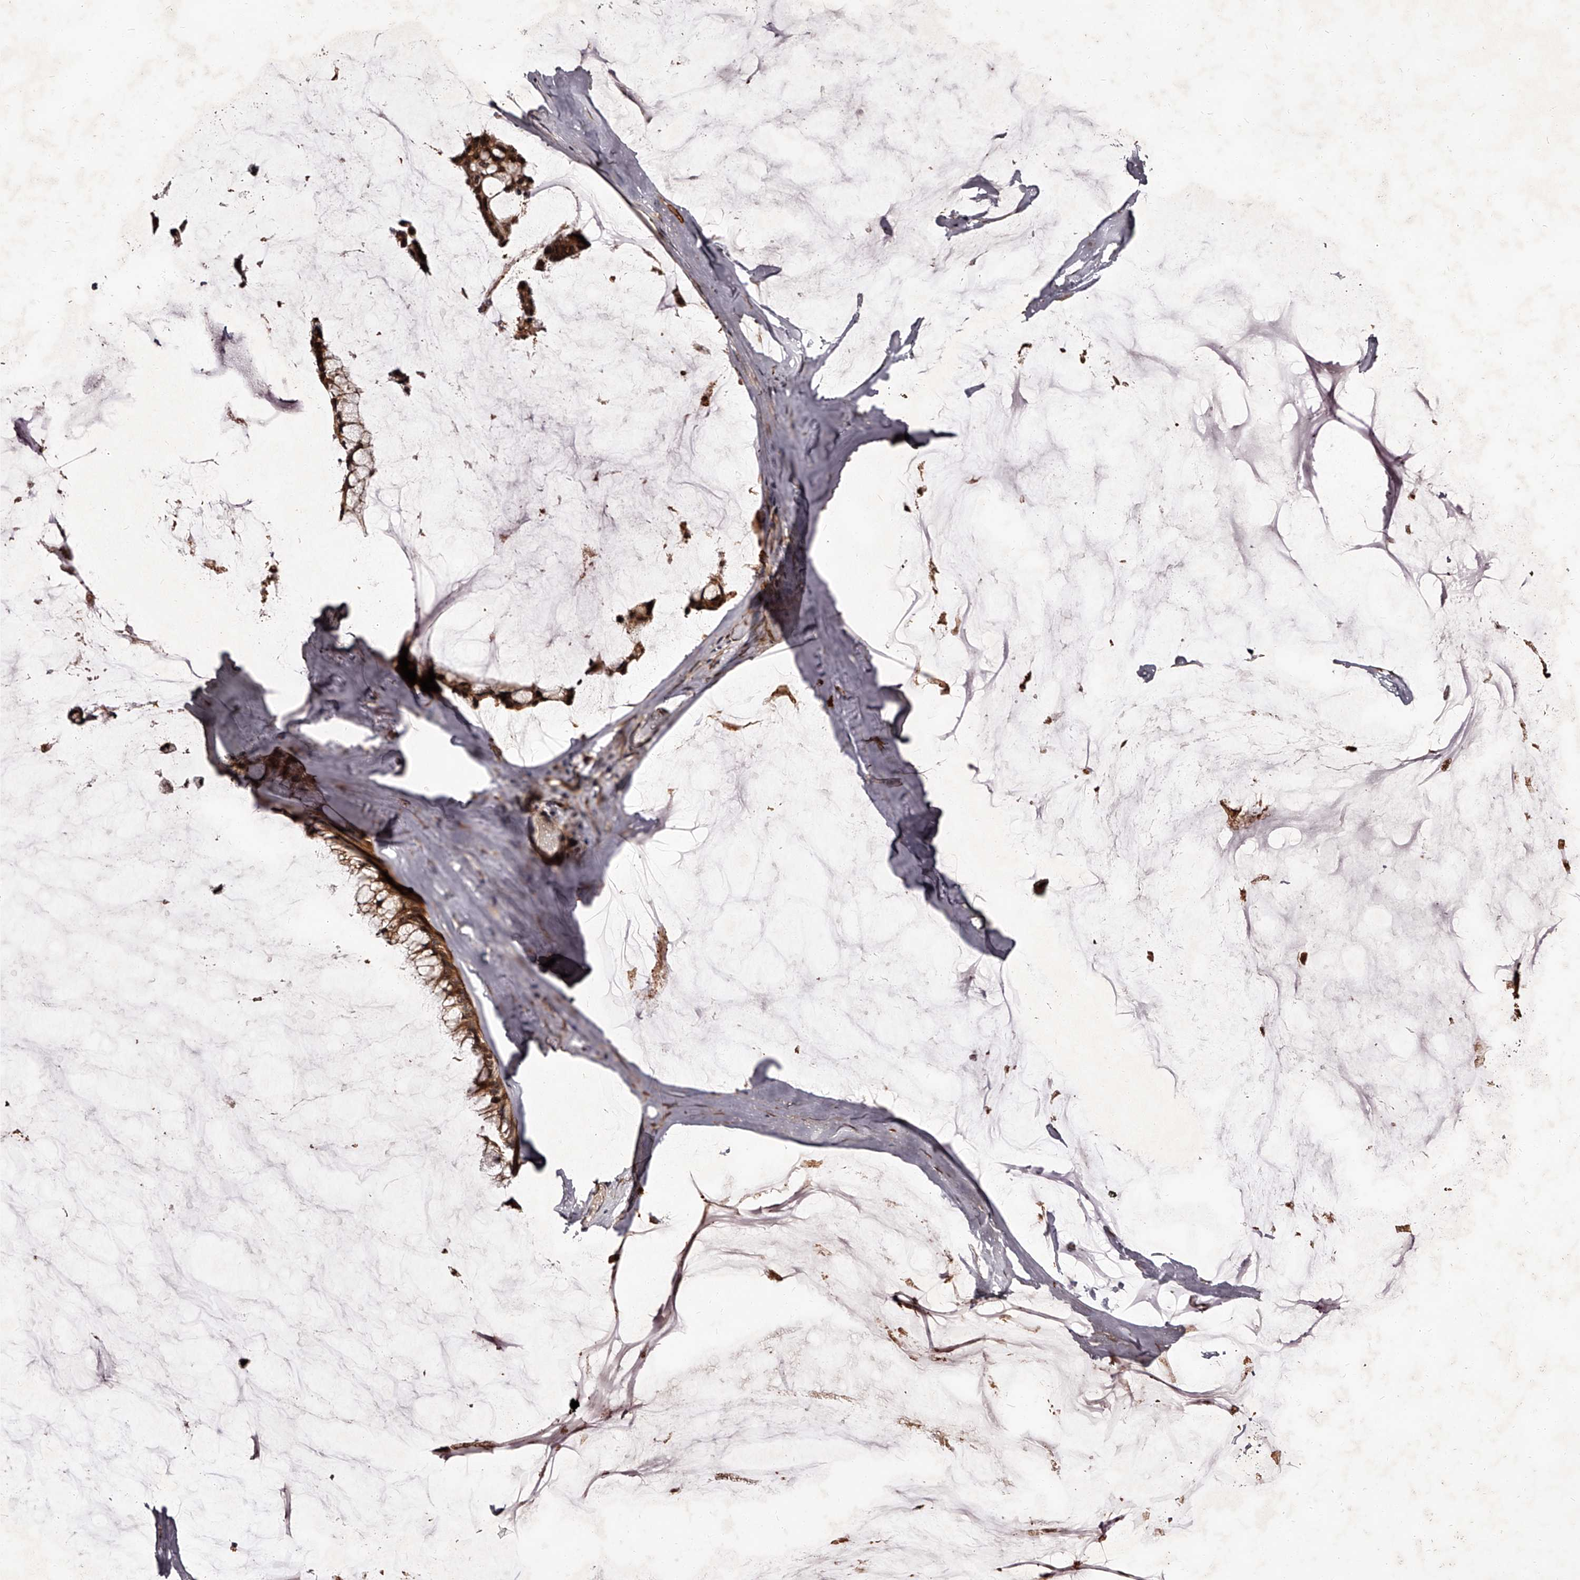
{"staining": {"intensity": "strong", "quantity": ">75%", "location": "cytoplasmic/membranous"}, "tissue": "ovarian cancer", "cell_type": "Tumor cells", "image_type": "cancer", "snomed": [{"axis": "morphology", "description": "Cystadenocarcinoma, mucinous, NOS"}, {"axis": "topography", "description": "Ovary"}], "caption": "Immunohistochemistry (IHC) micrograph of human mucinous cystadenocarcinoma (ovarian) stained for a protein (brown), which exhibits high levels of strong cytoplasmic/membranous expression in about >75% of tumor cells.", "gene": "RSC1A1", "patient": {"sex": "female", "age": 39}}